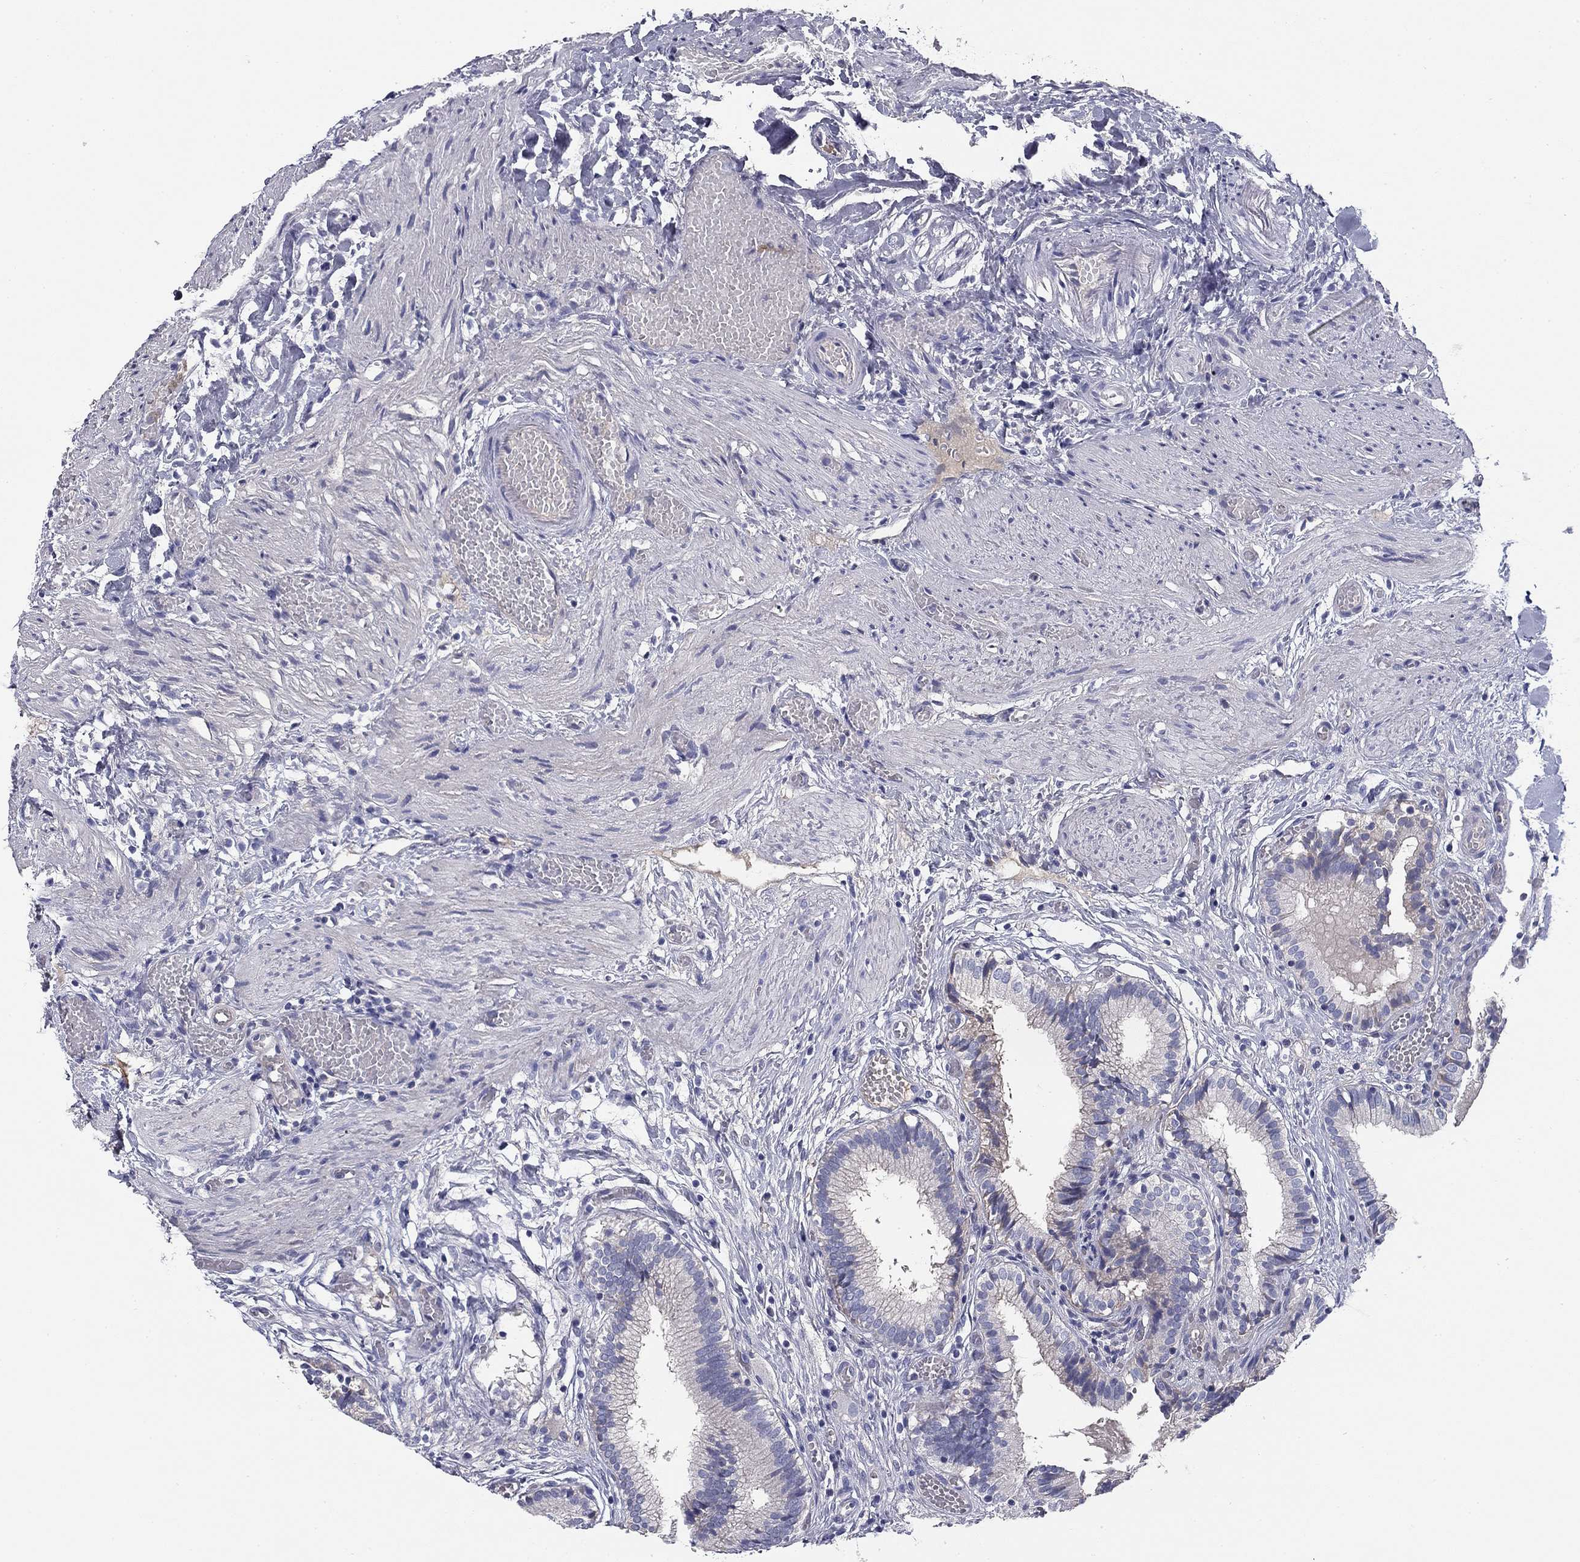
{"staining": {"intensity": "negative", "quantity": "none", "location": "none"}, "tissue": "gallbladder", "cell_type": "Glandular cells", "image_type": "normal", "snomed": [{"axis": "morphology", "description": "Normal tissue, NOS"}, {"axis": "topography", "description": "Gallbladder"}], "caption": "An immunohistochemistry (IHC) image of benign gallbladder is shown. There is no staining in glandular cells of gallbladder.", "gene": "CPLX4", "patient": {"sex": "female", "age": 24}}